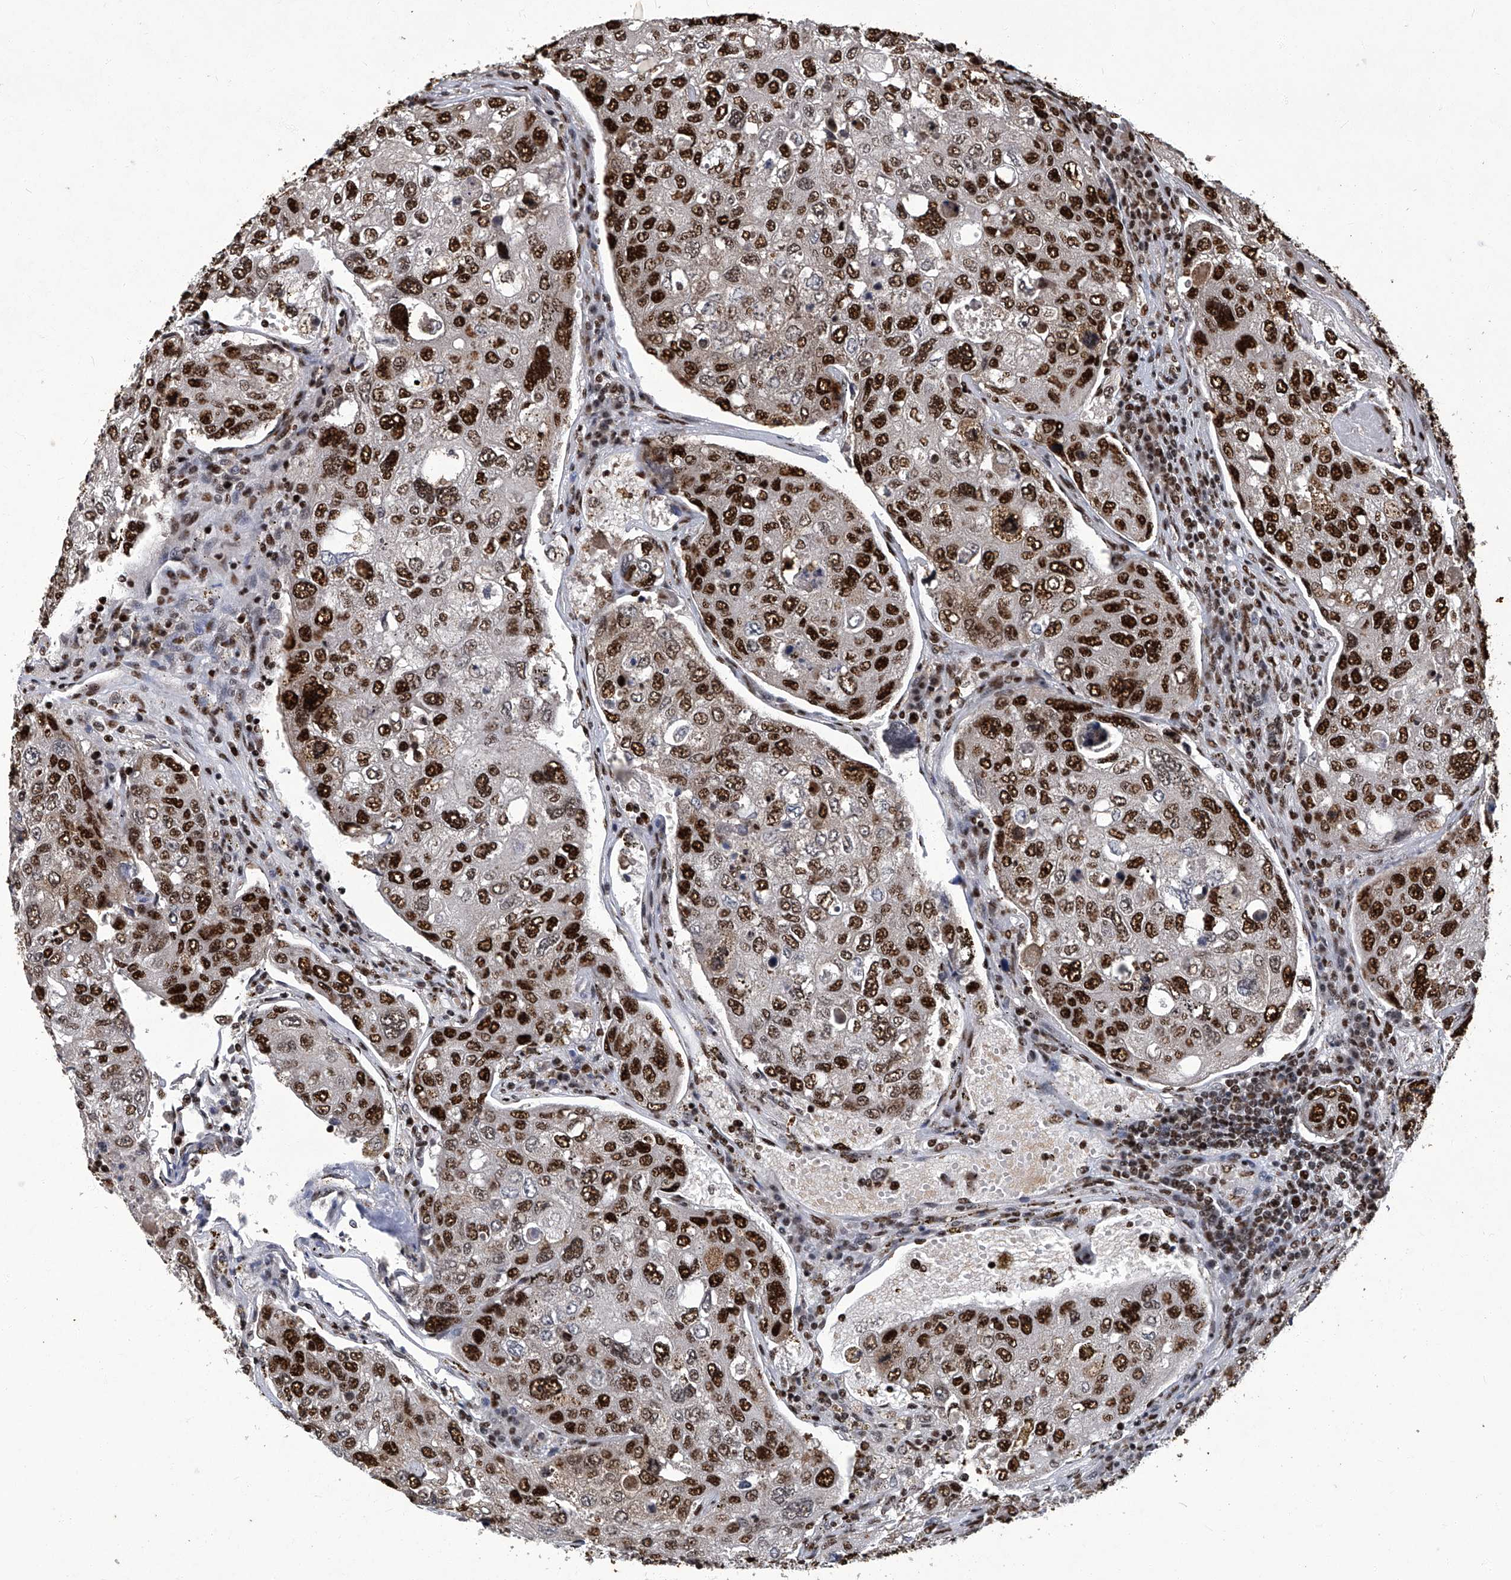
{"staining": {"intensity": "strong", "quantity": ">75%", "location": "nuclear"}, "tissue": "urothelial cancer", "cell_type": "Tumor cells", "image_type": "cancer", "snomed": [{"axis": "morphology", "description": "Urothelial carcinoma, High grade"}, {"axis": "topography", "description": "Lymph node"}, {"axis": "topography", "description": "Urinary bladder"}], "caption": "Immunohistochemistry (IHC) of urothelial carcinoma (high-grade) shows high levels of strong nuclear staining in approximately >75% of tumor cells.", "gene": "HBP1", "patient": {"sex": "male", "age": 51}}